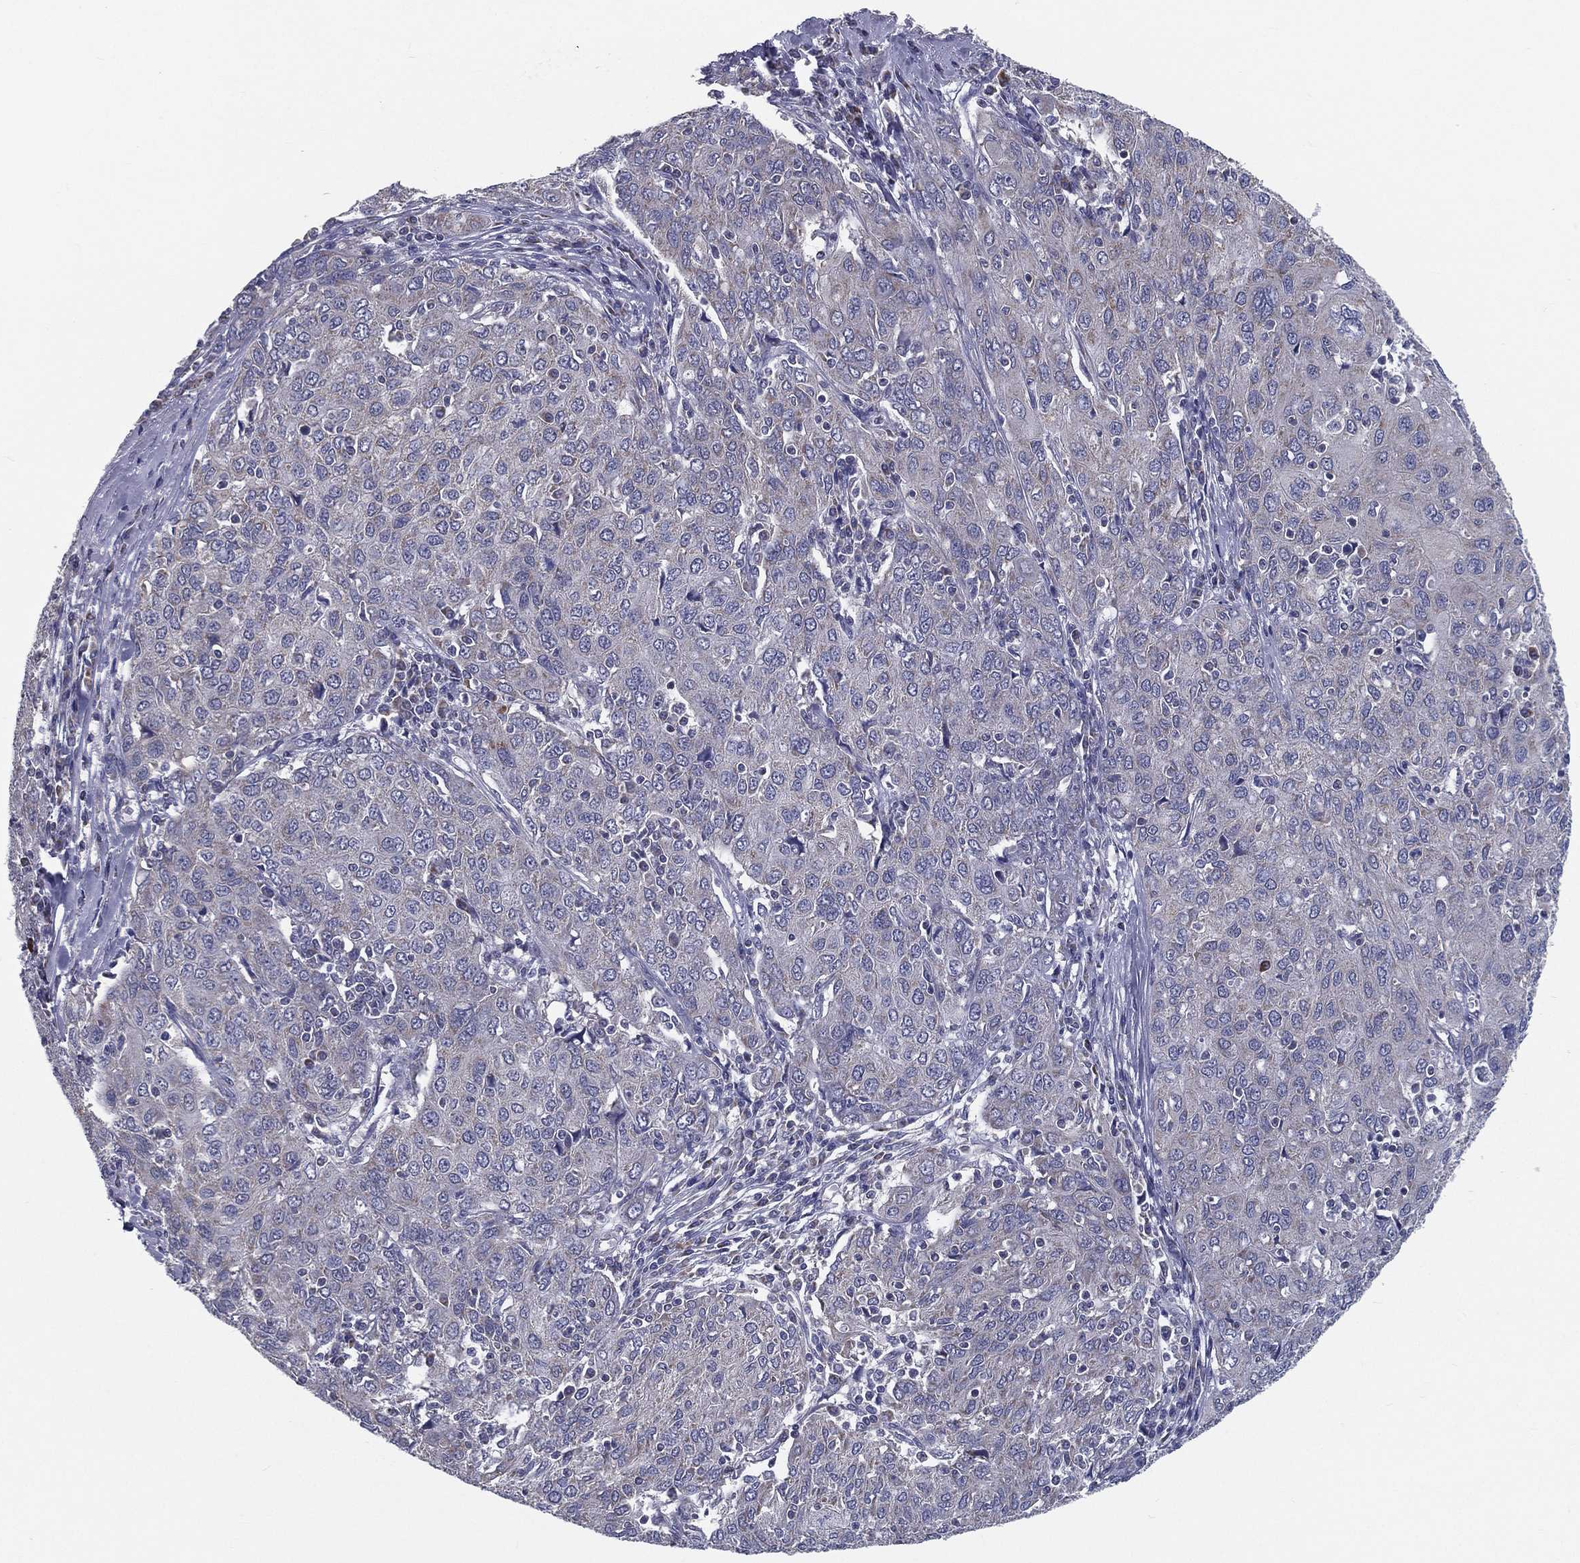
{"staining": {"intensity": "negative", "quantity": "none", "location": "none"}, "tissue": "ovarian cancer", "cell_type": "Tumor cells", "image_type": "cancer", "snomed": [{"axis": "morphology", "description": "Carcinoma, endometroid"}, {"axis": "topography", "description": "Ovary"}], "caption": "An immunohistochemistry (IHC) image of ovarian cancer (endometroid carcinoma) is shown. There is no staining in tumor cells of ovarian cancer (endometroid carcinoma).", "gene": "PCSK1", "patient": {"sex": "female", "age": 50}}